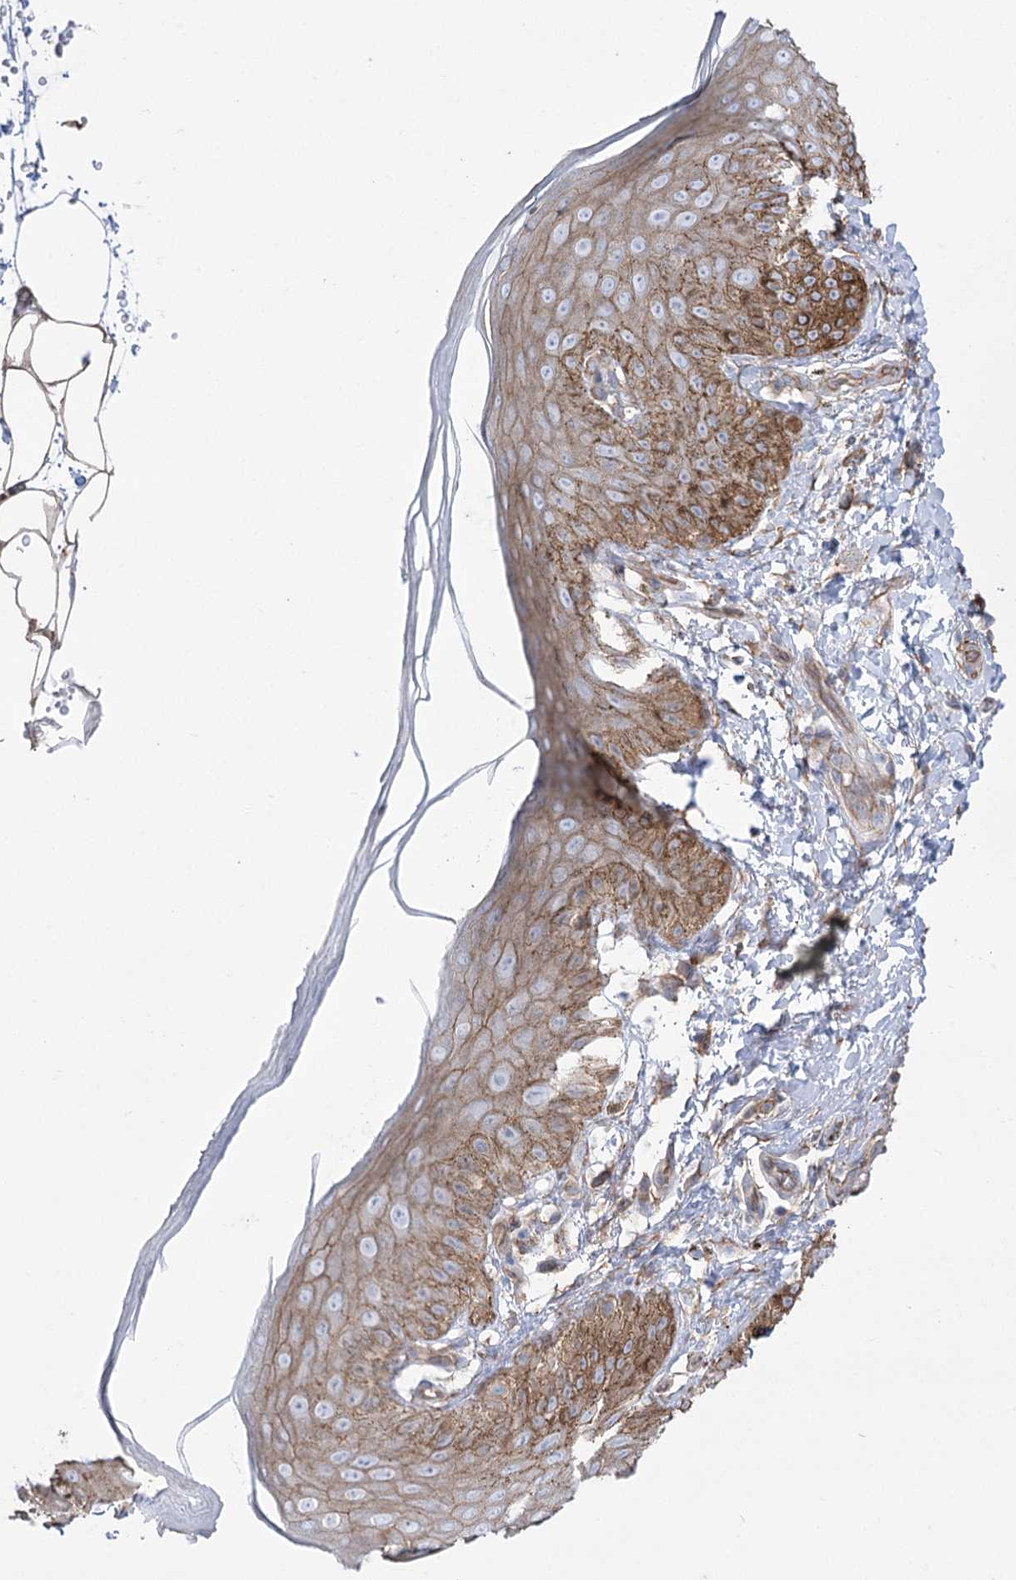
{"staining": {"intensity": "moderate", "quantity": "25%-75%", "location": "cytoplasmic/membranous"}, "tissue": "skin", "cell_type": "Epidermal cells", "image_type": "normal", "snomed": [{"axis": "morphology", "description": "Normal tissue, NOS"}, {"axis": "topography", "description": "Anal"}], "caption": "Protein expression analysis of unremarkable skin displays moderate cytoplasmic/membranous expression in about 25%-75% of epidermal cells. Immunohistochemistry (ihc) stains the protein in brown and the nuclei are stained blue.", "gene": "PLEKHA5", "patient": {"sex": "male", "age": 44}}